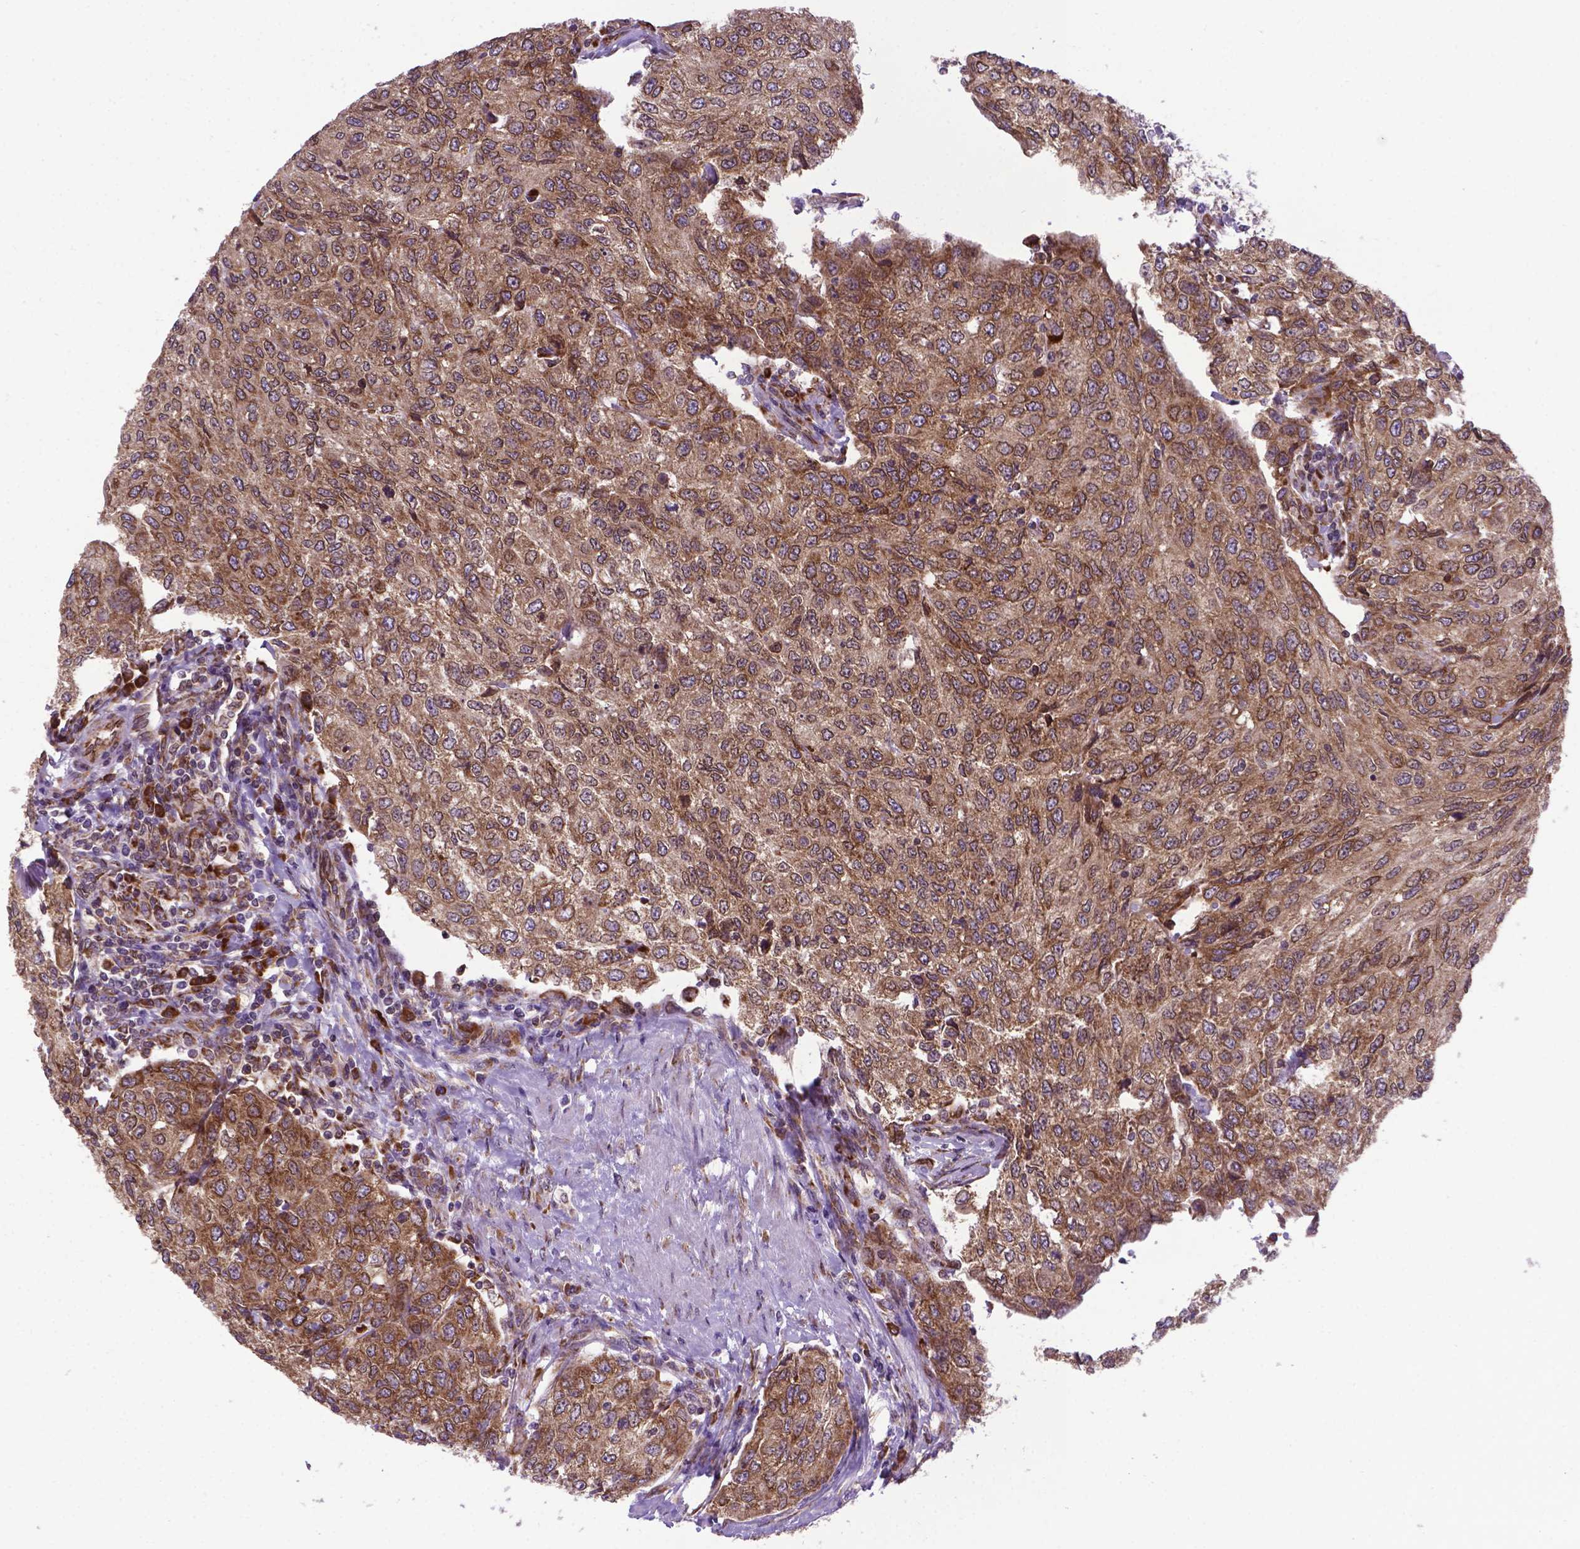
{"staining": {"intensity": "moderate", "quantity": ">75%", "location": "cytoplasmic/membranous"}, "tissue": "urothelial cancer", "cell_type": "Tumor cells", "image_type": "cancer", "snomed": [{"axis": "morphology", "description": "Urothelial carcinoma, High grade"}, {"axis": "topography", "description": "Urinary bladder"}], "caption": "Immunohistochemical staining of human urothelial cancer reveals medium levels of moderate cytoplasmic/membranous protein staining in about >75% of tumor cells. The protein of interest is stained brown, and the nuclei are stained in blue (DAB (3,3'-diaminobenzidine) IHC with brightfield microscopy, high magnification).", "gene": "WDR83OS", "patient": {"sex": "female", "age": 78}}